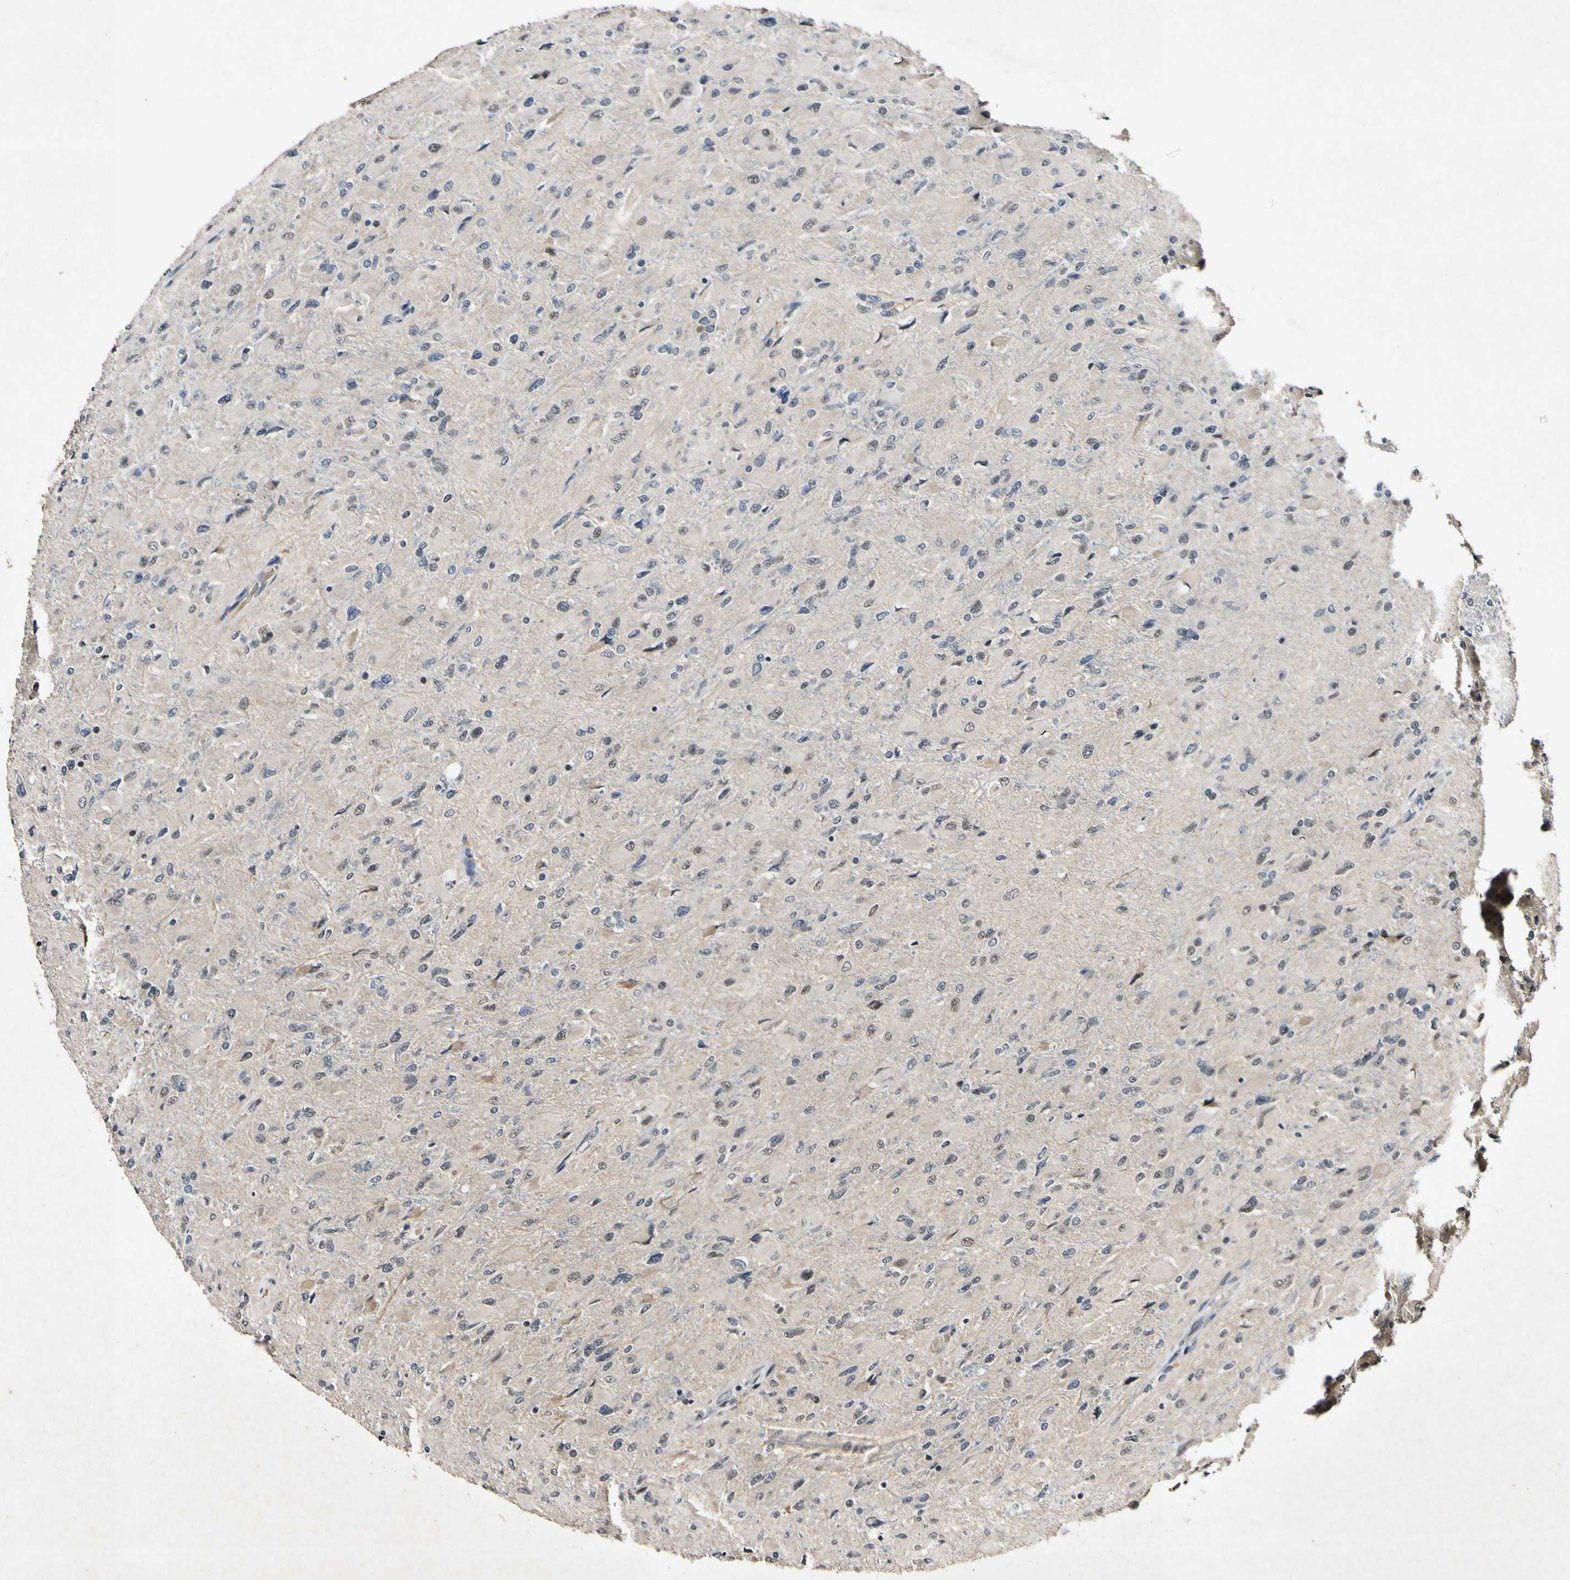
{"staining": {"intensity": "weak", "quantity": "<25%", "location": "nuclear"}, "tissue": "glioma", "cell_type": "Tumor cells", "image_type": "cancer", "snomed": [{"axis": "morphology", "description": "Glioma, malignant, High grade"}, {"axis": "topography", "description": "Cerebral cortex"}], "caption": "A histopathology image of glioma stained for a protein exhibits no brown staining in tumor cells. (Stains: DAB (3,3'-diaminobenzidine) IHC with hematoxylin counter stain, Microscopy: brightfield microscopy at high magnification).", "gene": "POLR2F", "patient": {"sex": "female", "age": 36}}